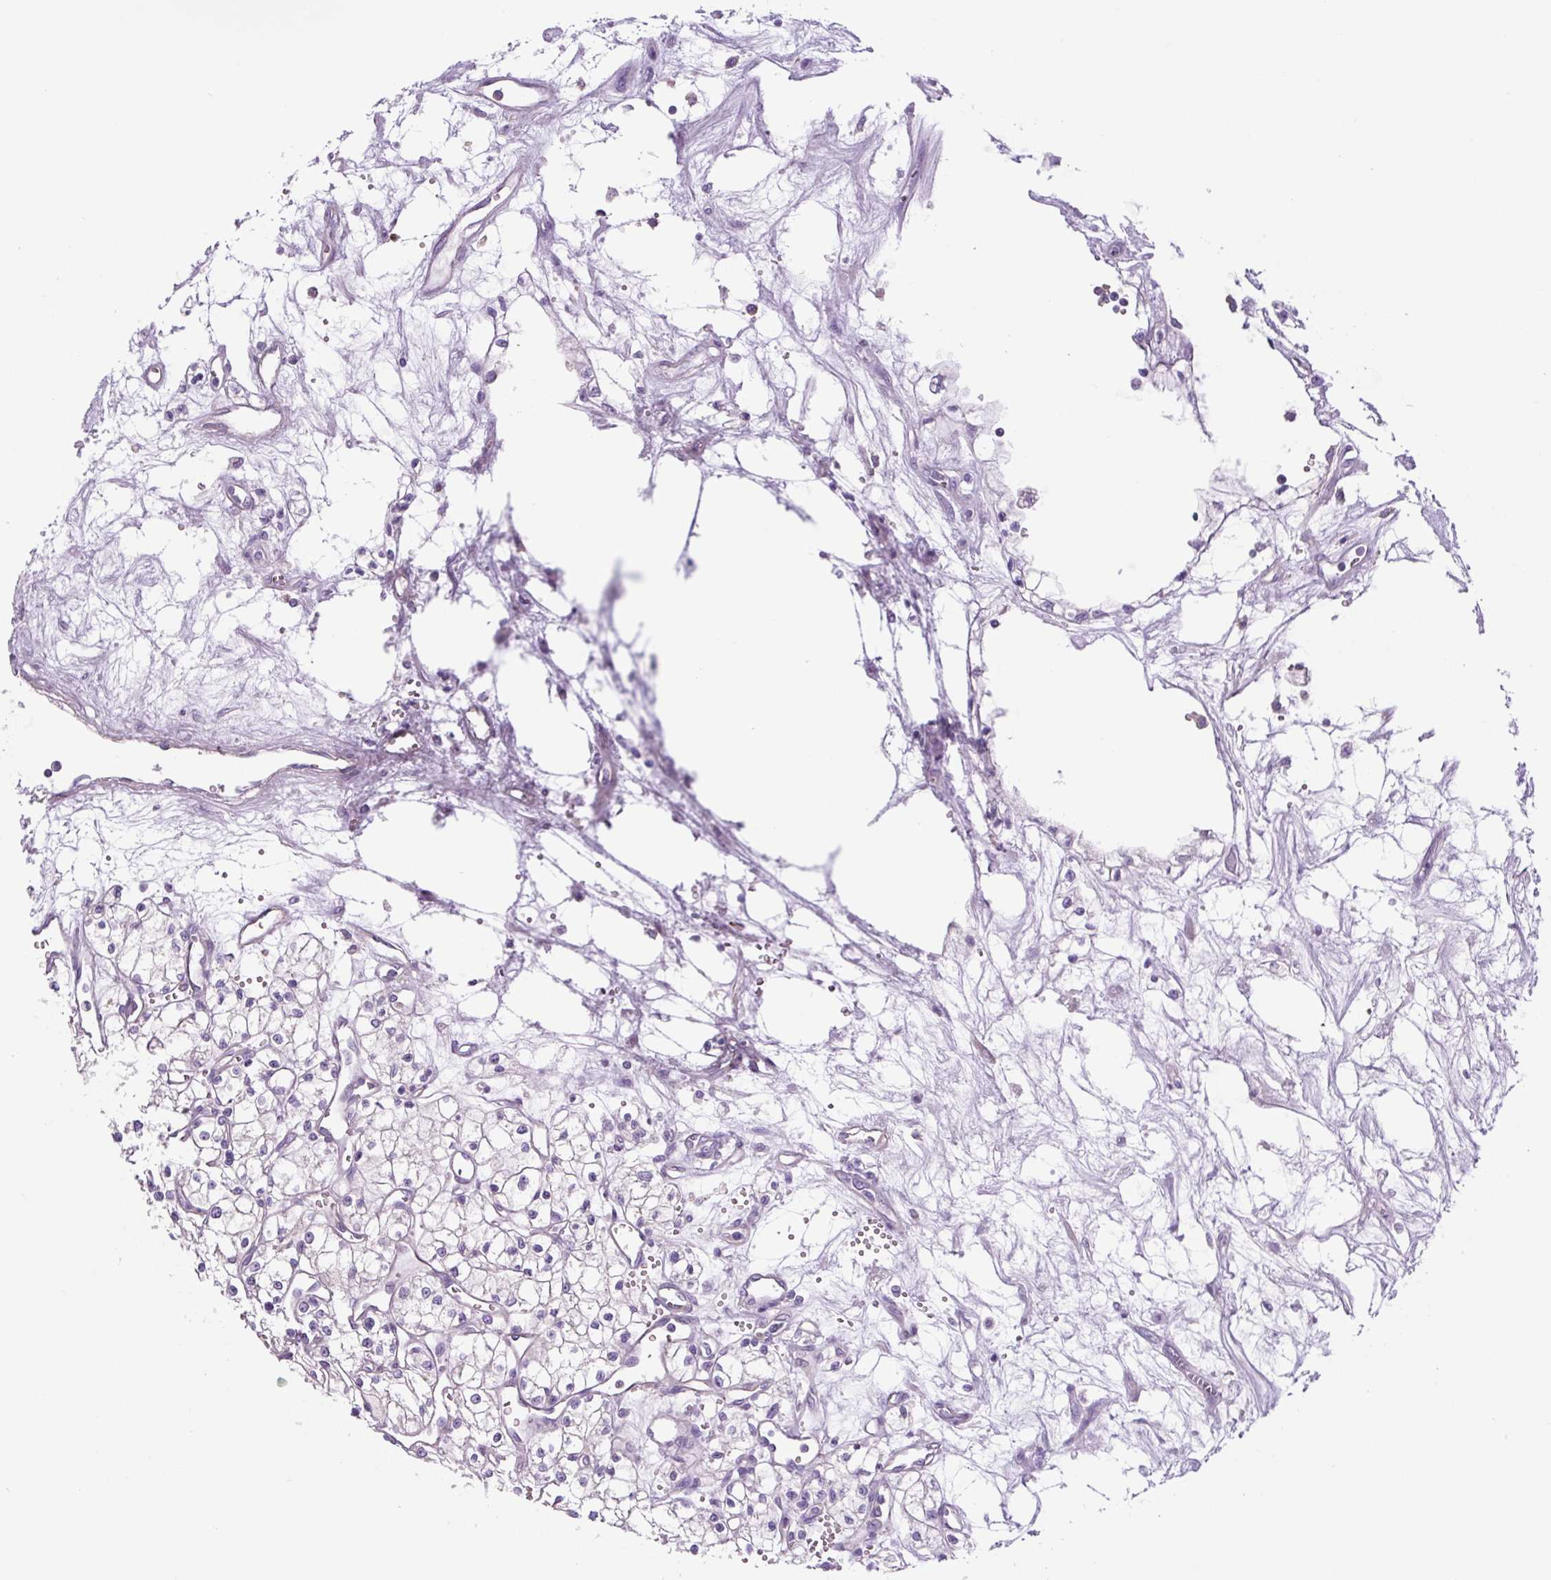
{"staining": {"intensity": "negative", "quantity": "none", "location": "none"}, "tissue": "renal cancer", "cell_type": "Tumor cells", "image_type": "cancer", "snomed": [{"axis": "morphology", "description": "Adenocarcinoma, NOS"}, {"axis": "topography", "description": "Kidney"}], "caption": "Immunohistochemistry (IHC) image of neoplastic tissue: human renal cancer stained with DAB (3,3'-diaminobenzidine) demonstrates no significant protein expression in tumor cells.", "gene": "GORASP1", "patient": {"sex": "male", "age": 59}}